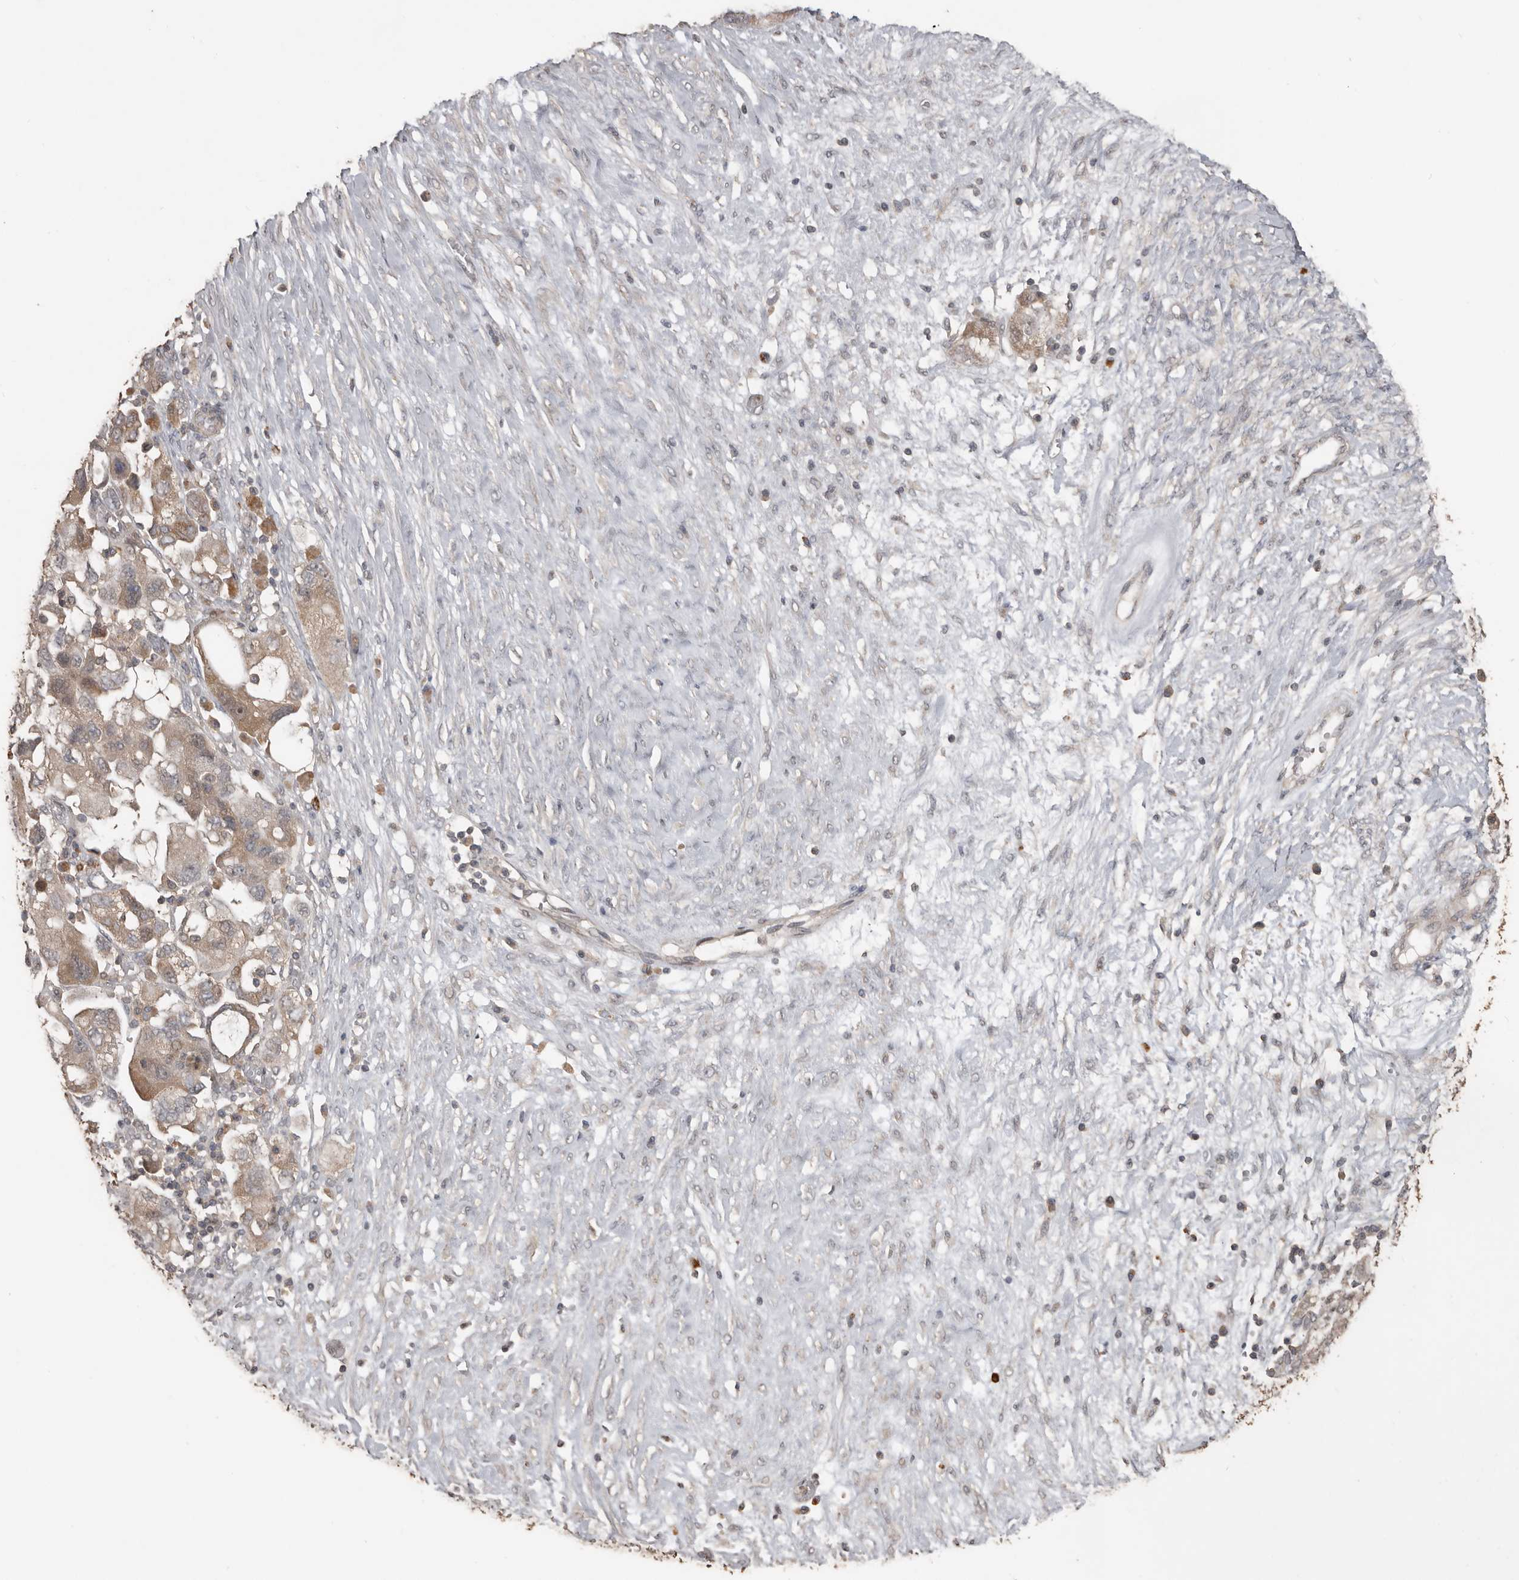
{"staining": {"intensity": "weak", "quantity": ">75%", "location": "cytoplasmic/membranous"}, "tissue": "ovarian cancer", "cell_type": "Tumor cells", "image_type": "cancer", "snomed": [{"axis": "morphology", "description": "Carcinoma, NOS"}, {"axis": "morphology", "description": "Cystadenocarcinoma, serous, NOS"}, {"axis": "topography", "description": "Ovary"}], "caption": "Immunohistochemistry of ovarian cancer displays low levels of weak cytoplasmic/membranous staining in approximately >75% of tumor cells.", "gene": "BAMBI", "patient": {"sex": "female", "age": 69}}